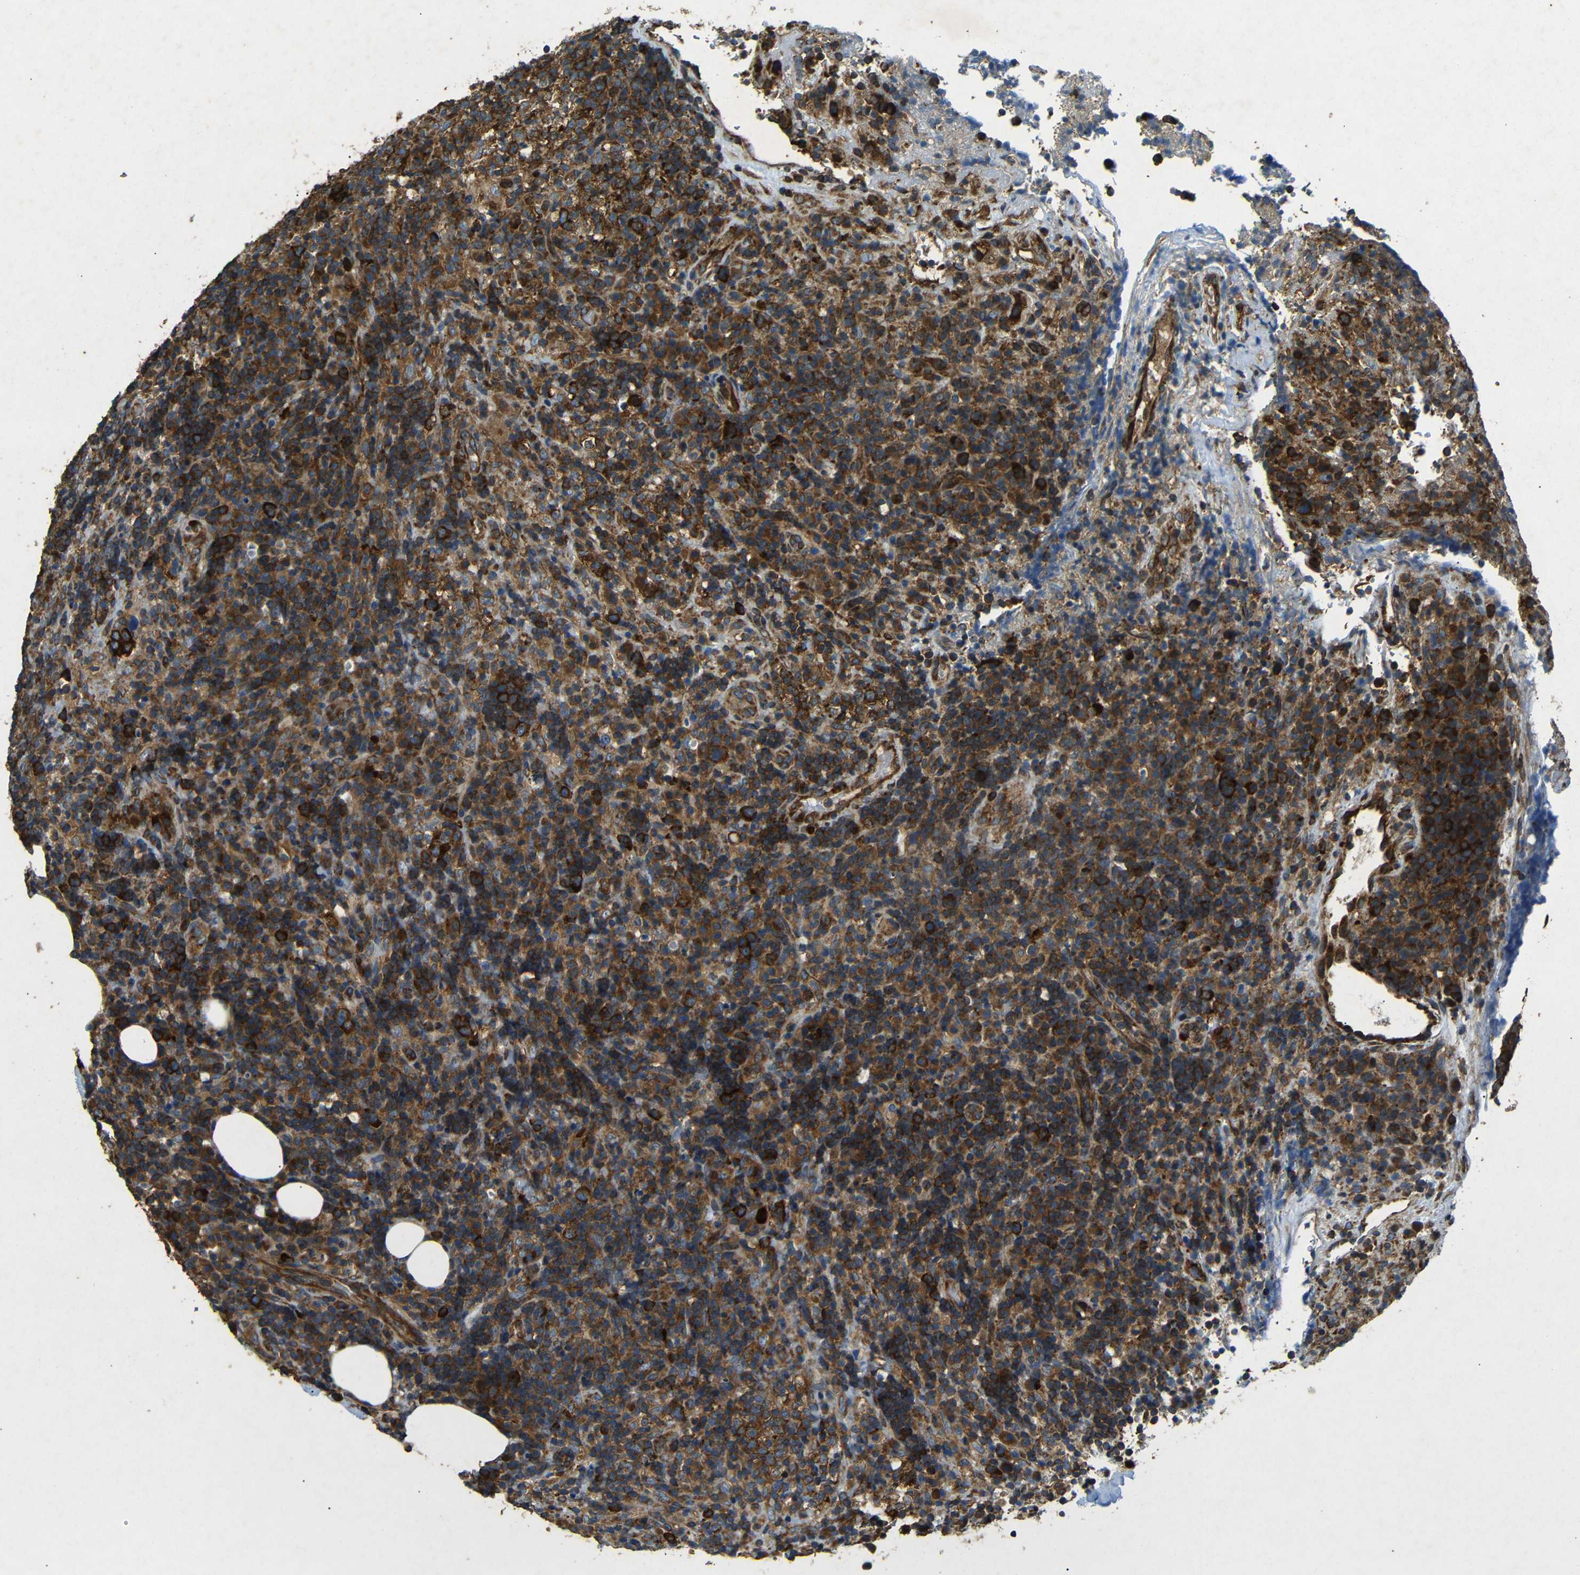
{"staining": {"intensity": "strong", "quantity": ">75%", "location": "cytoplasmic/membranous"}, "tissue": "lymphoma", "cell_type": "Tumor cells", "image_type": "cancer", "snomed": [{"axis": "morphology", "description": "Malignant lymphoma, non-Hodgkin's type, High grade"}, {"axis": "topography", "description": "Lymph node"}], "caption": "This image exhibits immunohistochemistry staining of lymphoma, with high strong cytoplasmic/membranous positivity in approximately >75% of tumor cells.", "gene": "BTF3", "patient": {"sex": "female", "age": 76}}